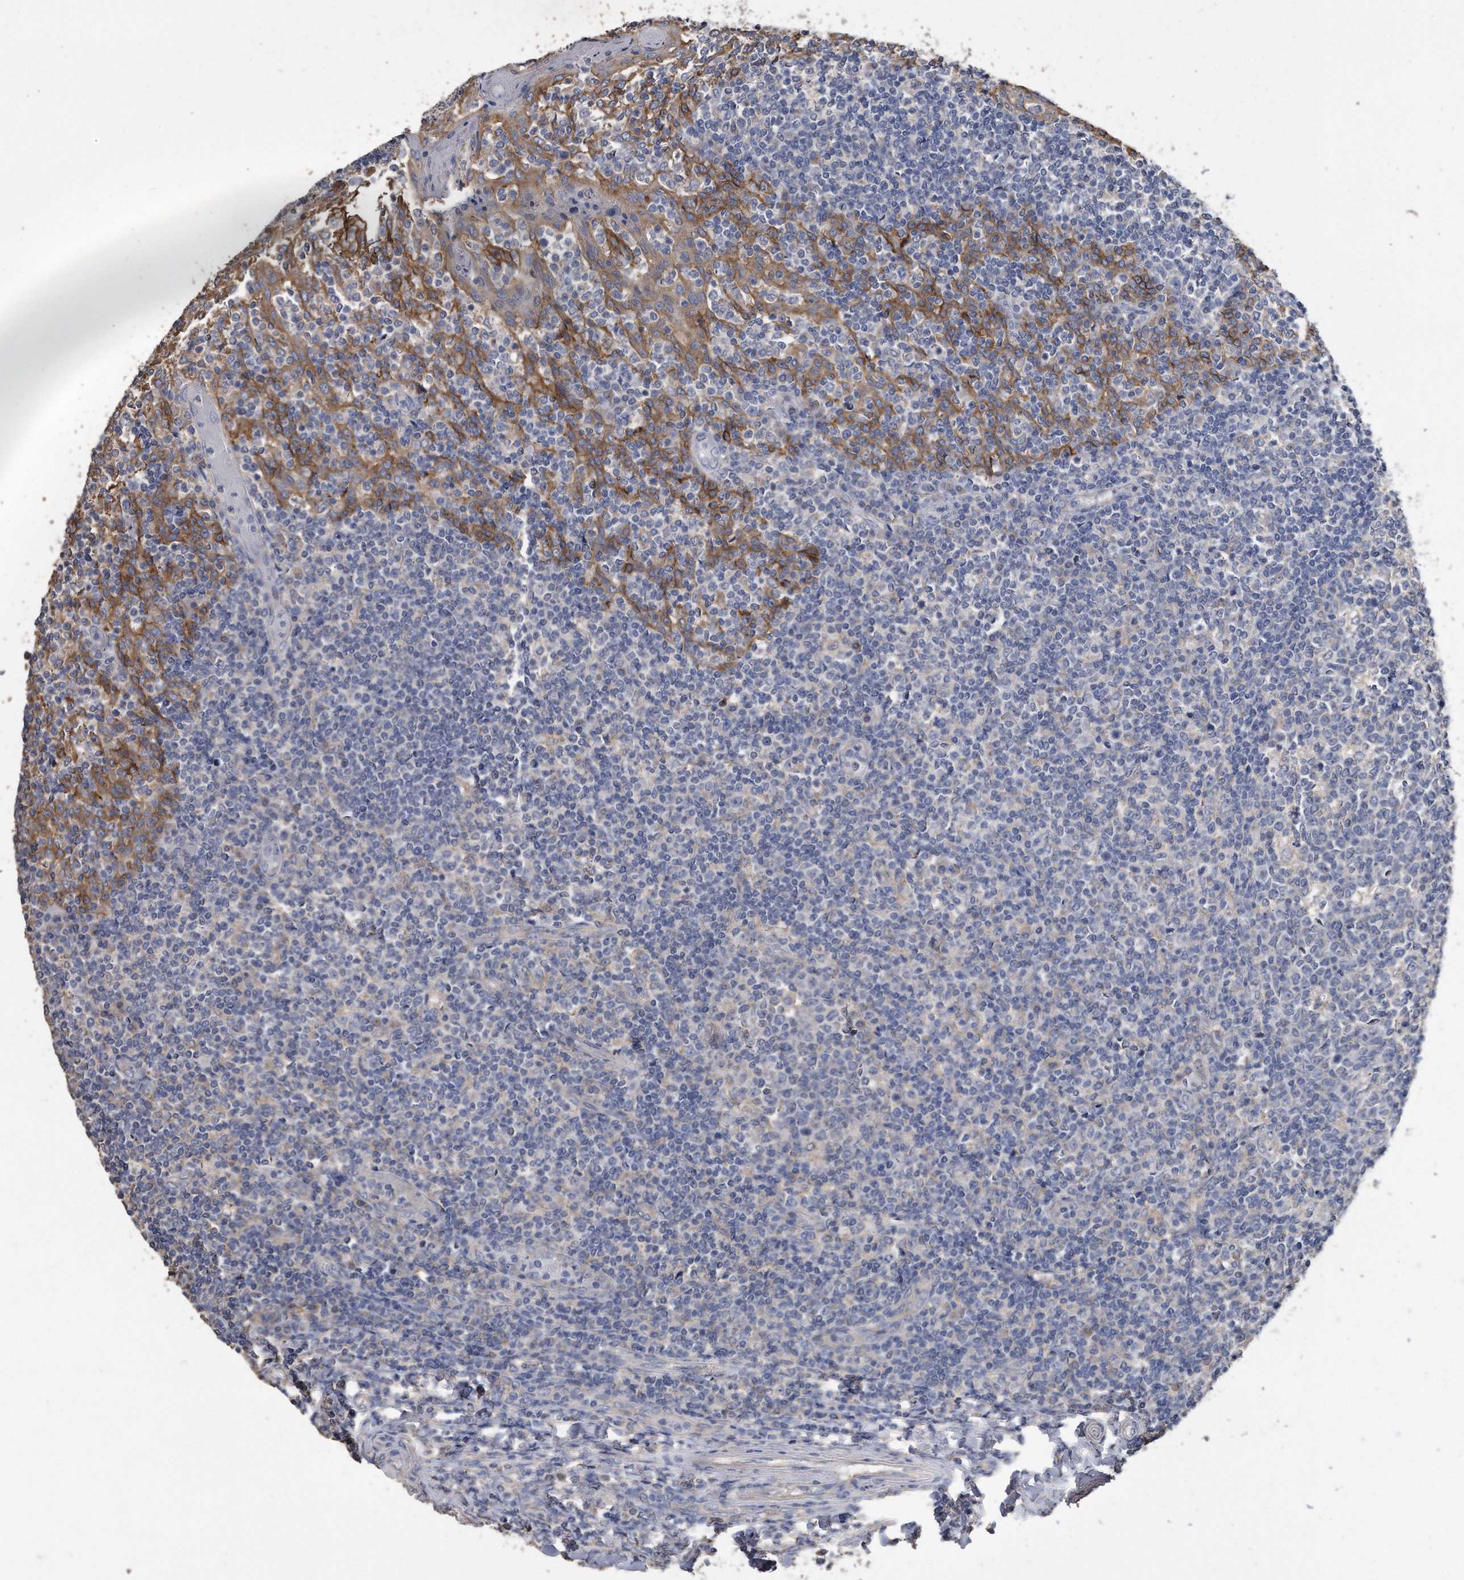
{"staining": {"intensity": "negative", "quantity": "none", "location": "none"}, "tissue": "tonsil", "cell_type": "Germinal center cells", "image_type": "normal", "snomed": [{"axis": "morphology", "description": "Normal tissue, NOS"}, {"axis": "topography", "description": "Tonsil"}], "caption": "Unremarkable tonsil was stained to show a protein in brown. There is no significant expression in germinal center cells. The staining was performed using DAB to visualize the protein expression in brown, while the nuclei were stained in blue with hematoxylin (Magnification: 20x).", "gene": "CDCP1", "patient": {"sex": "female", "age": 19}}